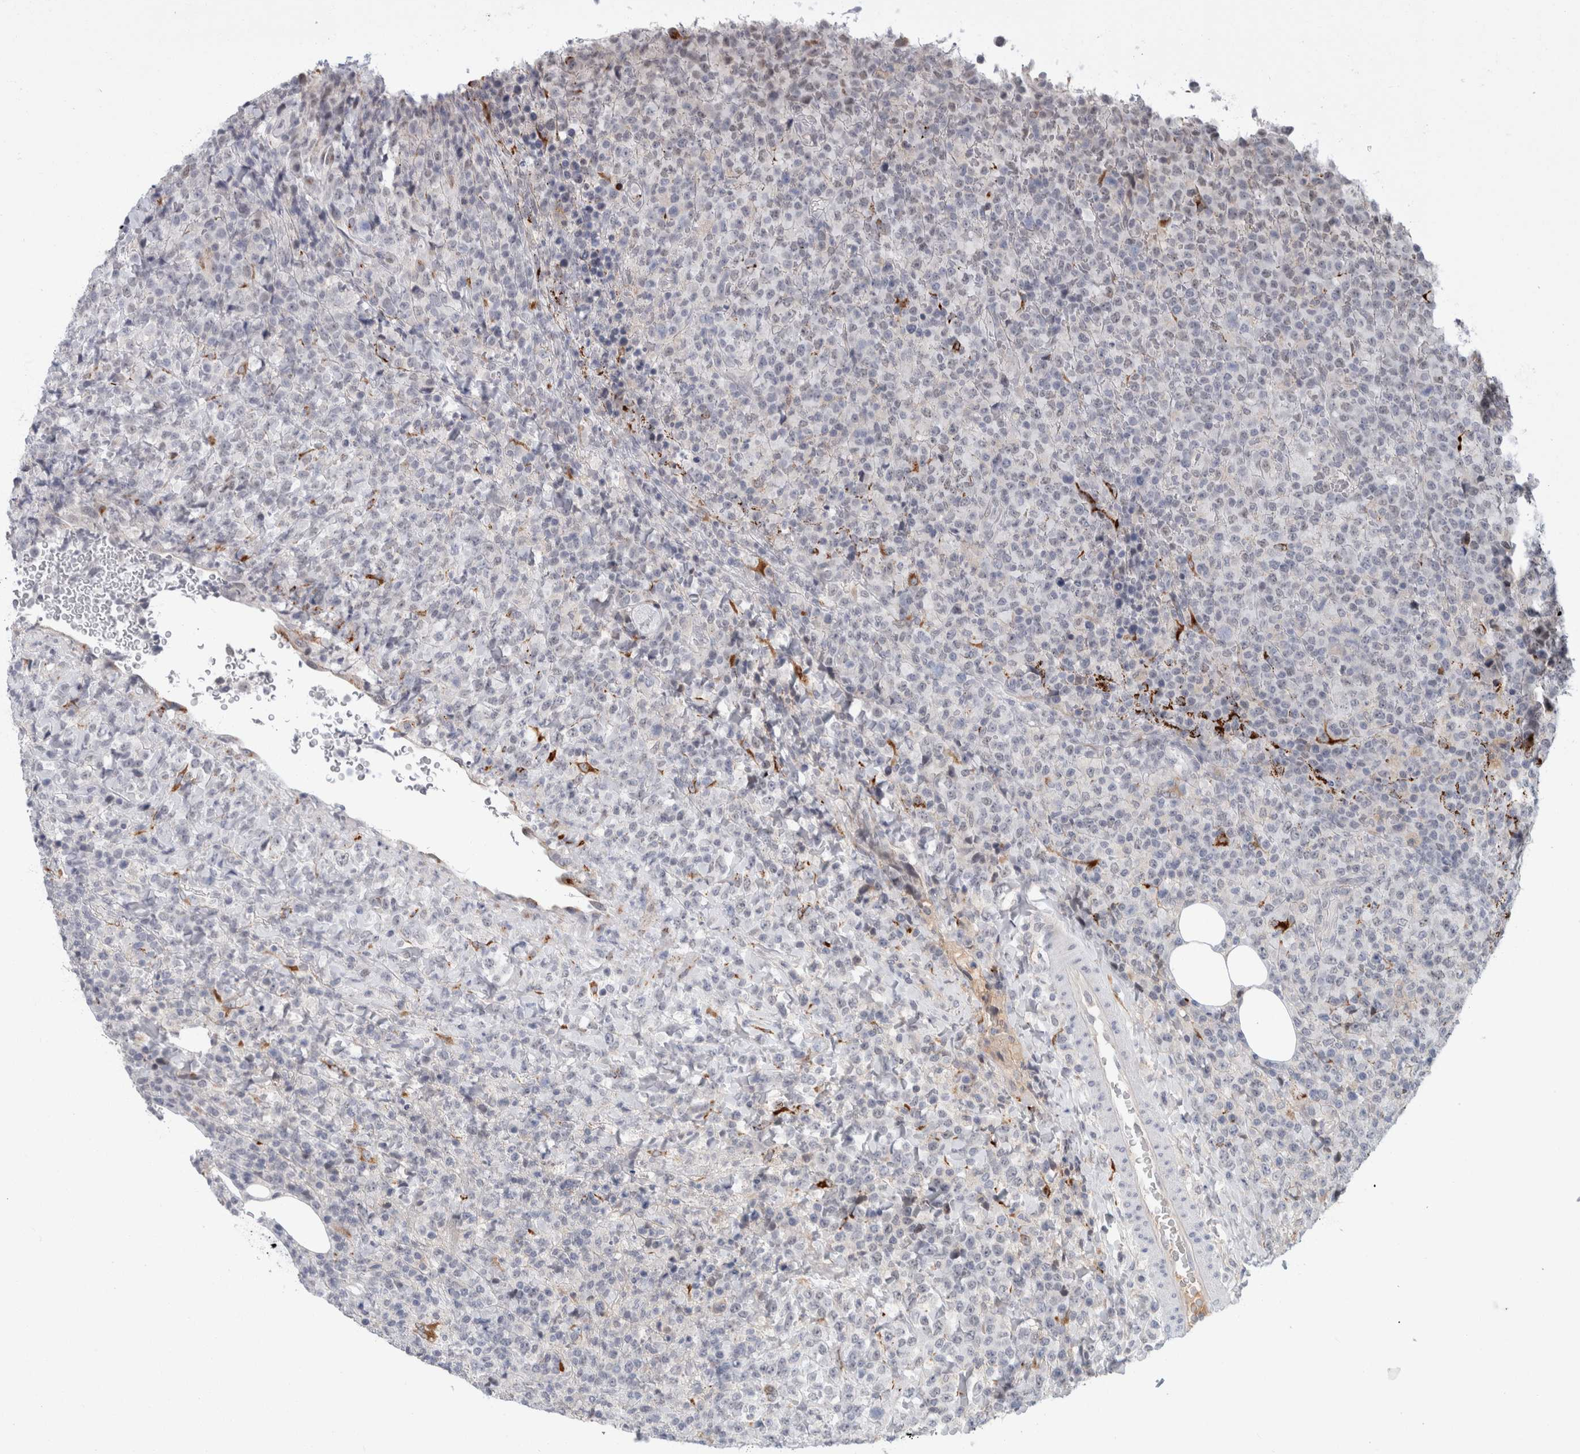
{"staining": {"intensity": "negative", "quantity": "none", "location": "none"}, "tissue": "lymphoma", "cell_type": "Tumor cells", "image_type": "cancer", "snomed": [{"axis": "morphology", "description": "Malignant lymphoma, non-Hodgkin's type, High grade"}, {"axis": "topography", "description": "Lymph node"}], "caption": "This is a image of IHC staining of high-grade malignant lymphoma, non-Hodgkin's type, which shows no staining in tumor cells.", "gene": "NIPA1", "patient": {"sex": "male", "age": 13}}